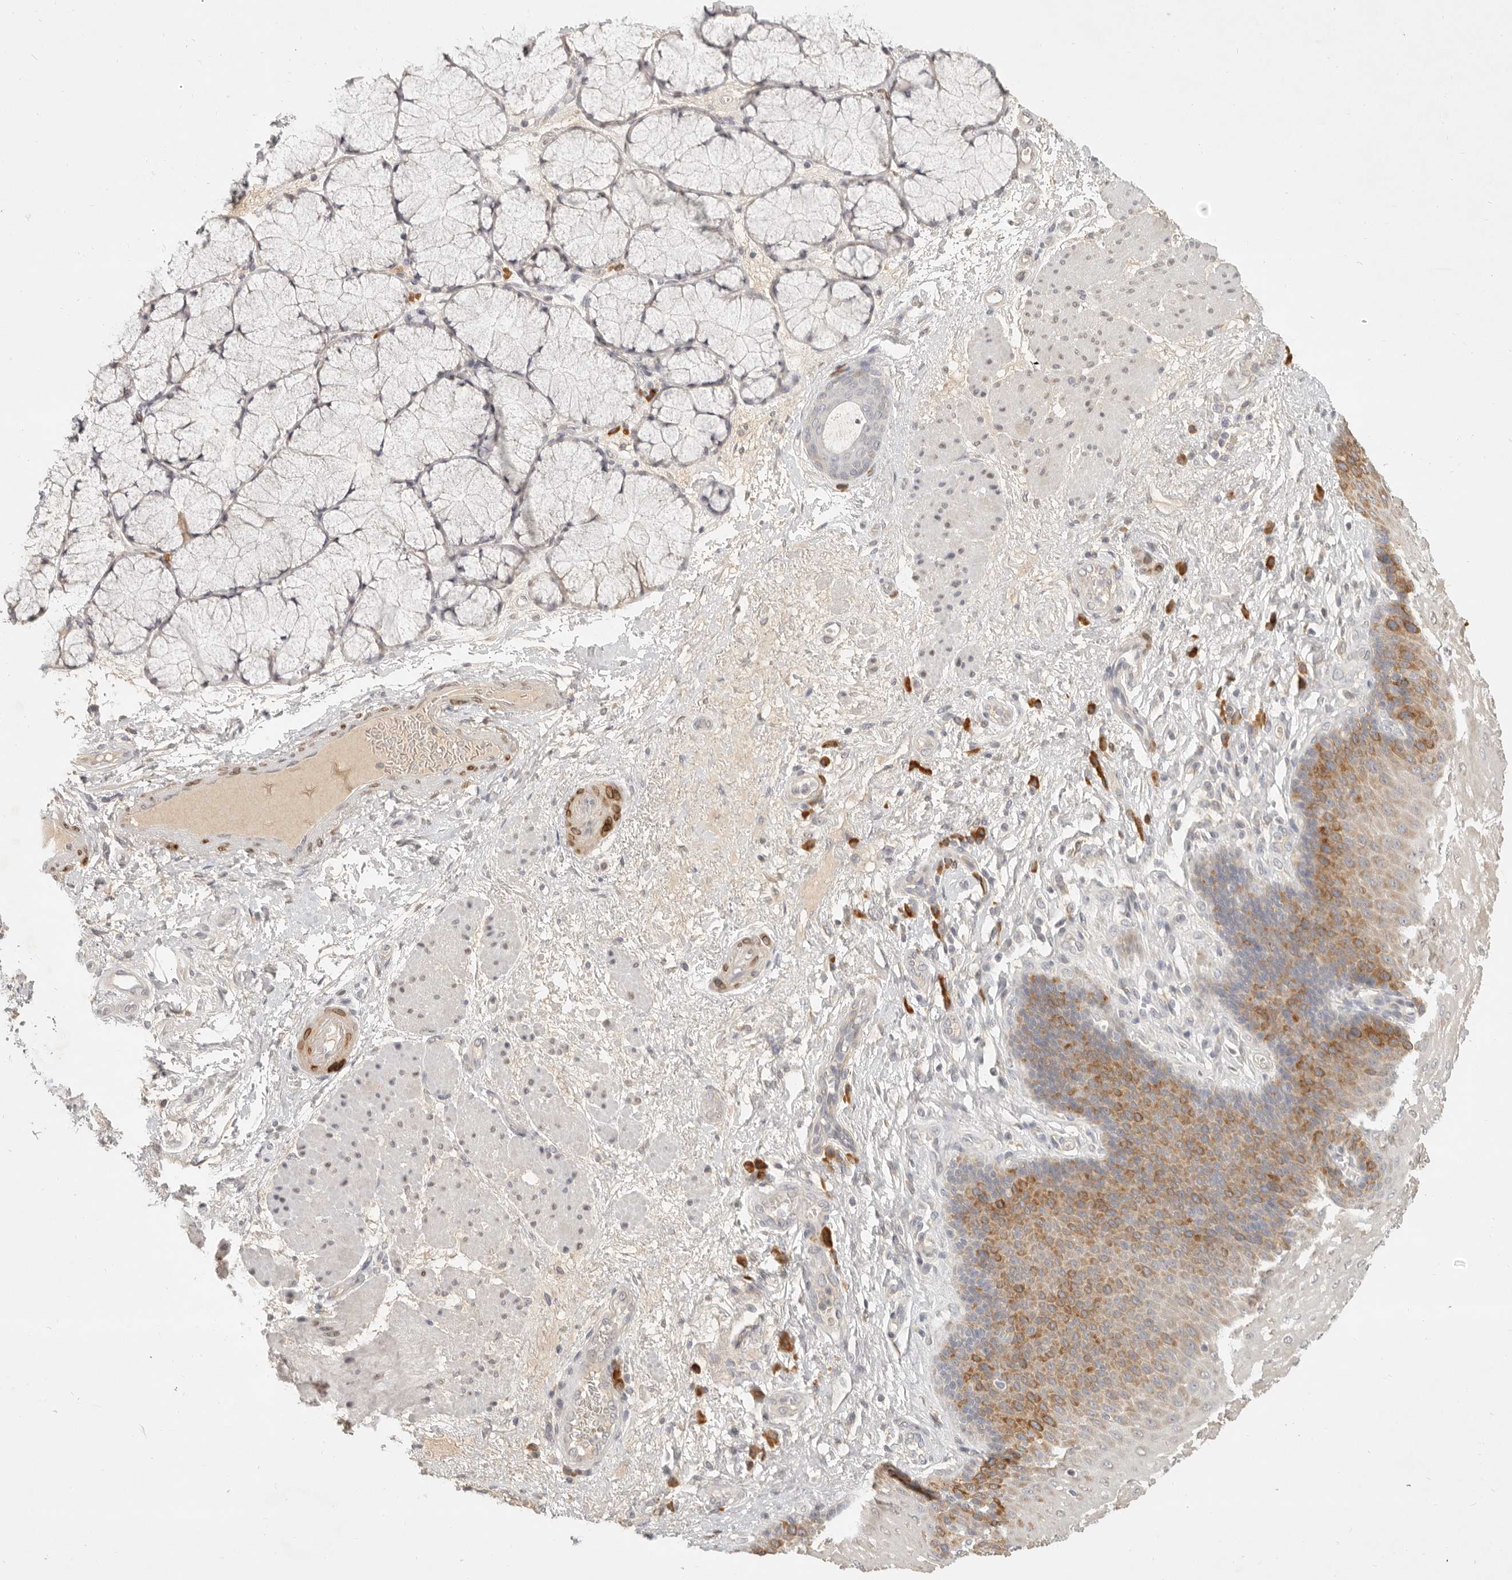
{"staining": {"intensity": "moderate", "quantity": "25%-75%", "location": "cytoplasmic/membranous"}, "tissue": "esophagus", "cell_type": "Squamous epithelial cells", "image_type": "normal", "snomed": [{"axis": "morphology", "description": "Normal tissue, NOS"}, {"axis": "topography", "description": "Esophagus"}], "caption": "Human esophagus stained for a protein (brown) exhibits moderate cytoplasmic/membranous positive staining in about 25%-75% of squamous epithelial cells.", "gene": "PABPC4", "patient": {"sex": "male", "age": 54}}